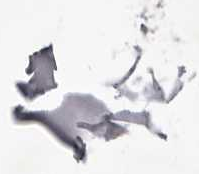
{"staining": {"intensity": "negative", "quantity": "none", "location": "none"}, "tissue": "adipose tissue", "cell_type": "Adipocytes", "image_type": "normal", "snomed": [{"axis": "morphology", "description": "Normal tissue, NOS"}, {"axis": "morphology", "description": "Basal cell carcinoma"}, {"axis": "topography", "description": "Cartilage tissue"}, {"axis": "topography", "description": "Nasopharynx"}, {"axis": "topography", "description": "Oral tissue"}], "caption": "Immunohistochemistry (IHC) of normal human adipose tissue shows no expression in adipocytes.", "gene": "TC2N", "patient": {"sex": "female", "age": 77}}